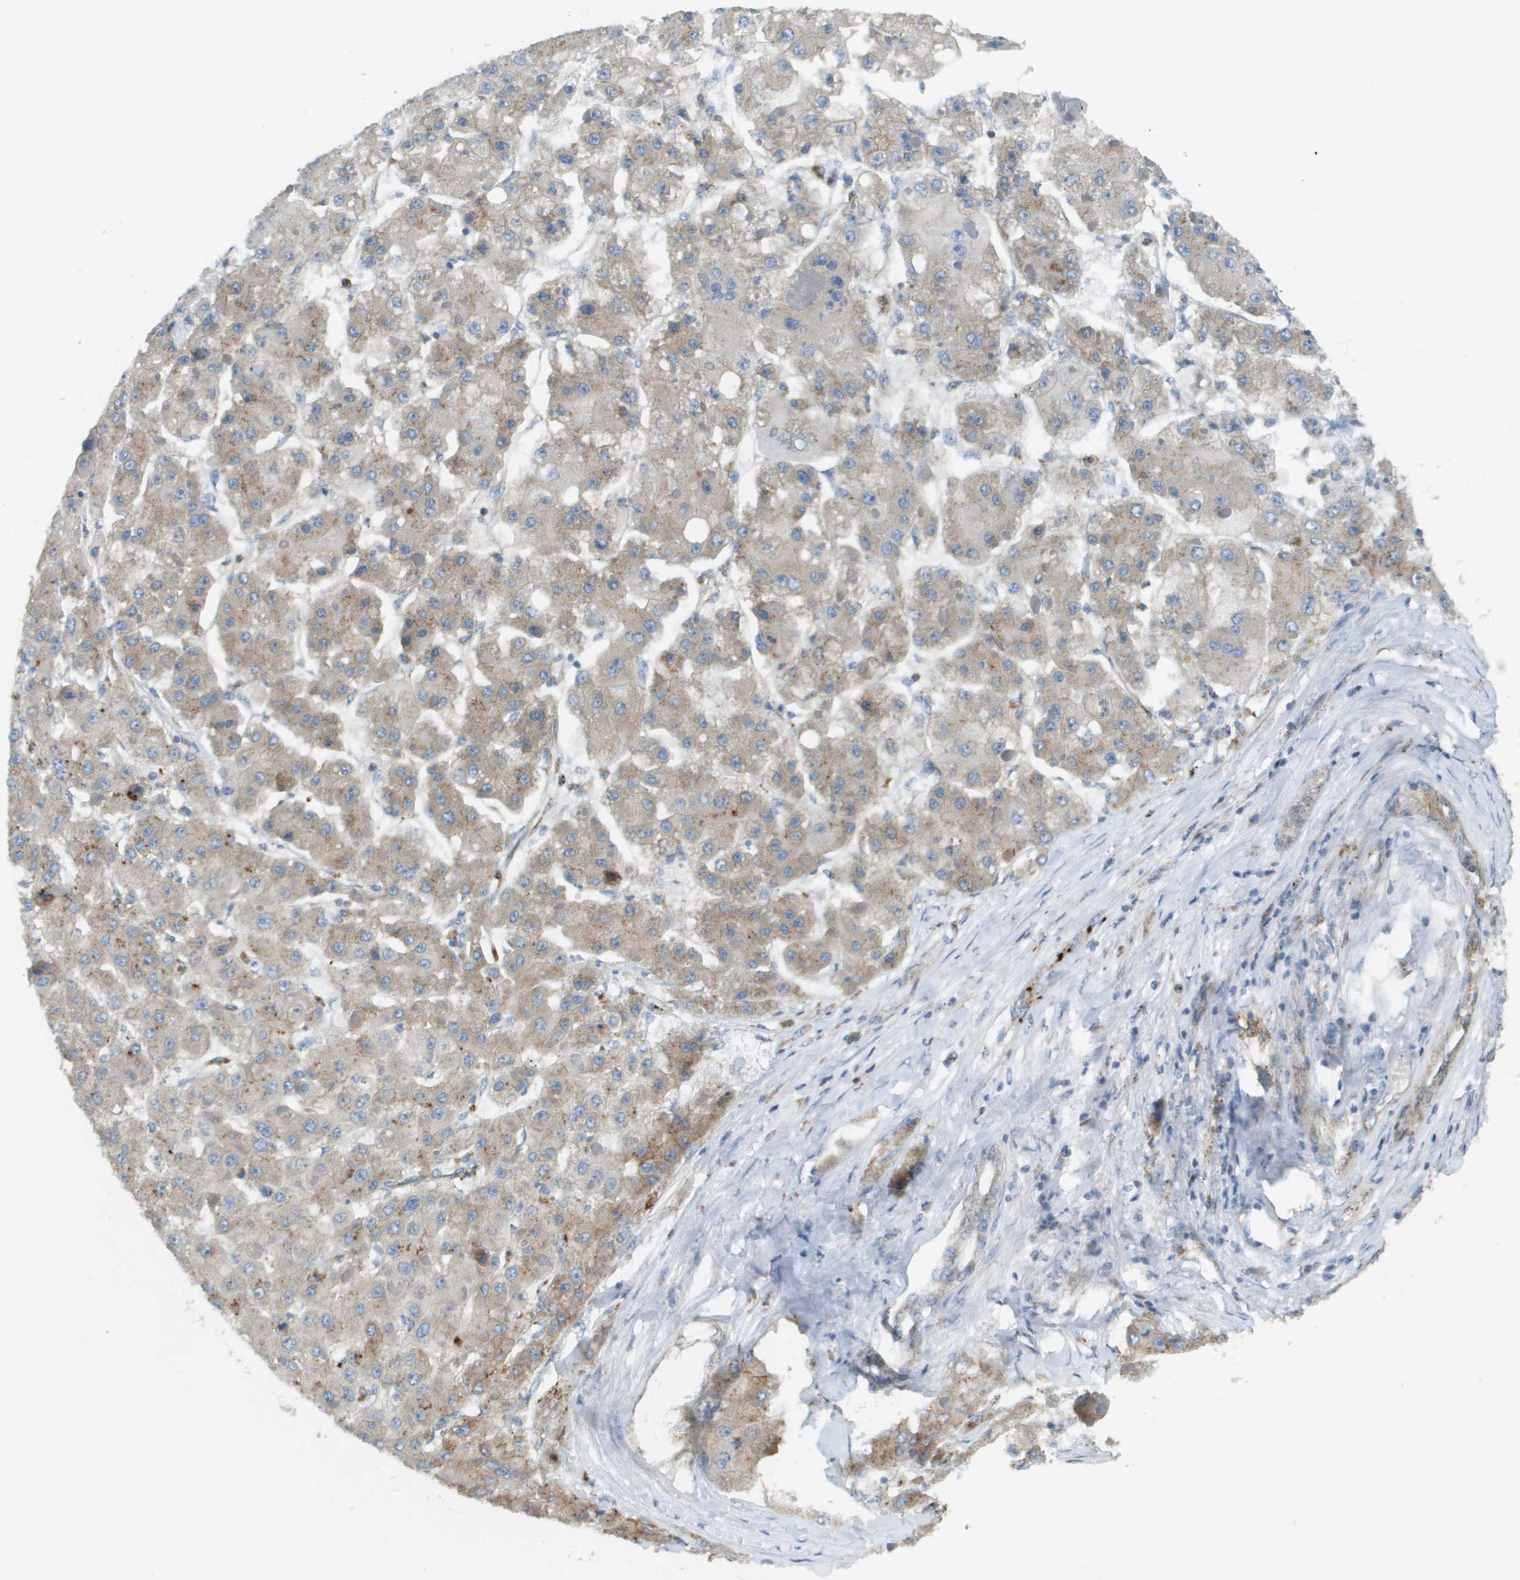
{"staining": {"intensity": "weak", "quantity": ">75%", "location": "cytoplasmic/membranous"}, "tissue": "liver cancer", "cell_type": "Tumor cells", "image_type": "cancer", "snomed": [{"axis": "morphology", "description": "Carcinoma, Hepatocellular, NOS"}, {"axis": "topography", "description": "Liver"}], "caption": "Liver cancer stained with a protein marker shows weak staining in tumor cells.", "gene": "MYH11", "patient": {"sex": "female", "age": 73}}